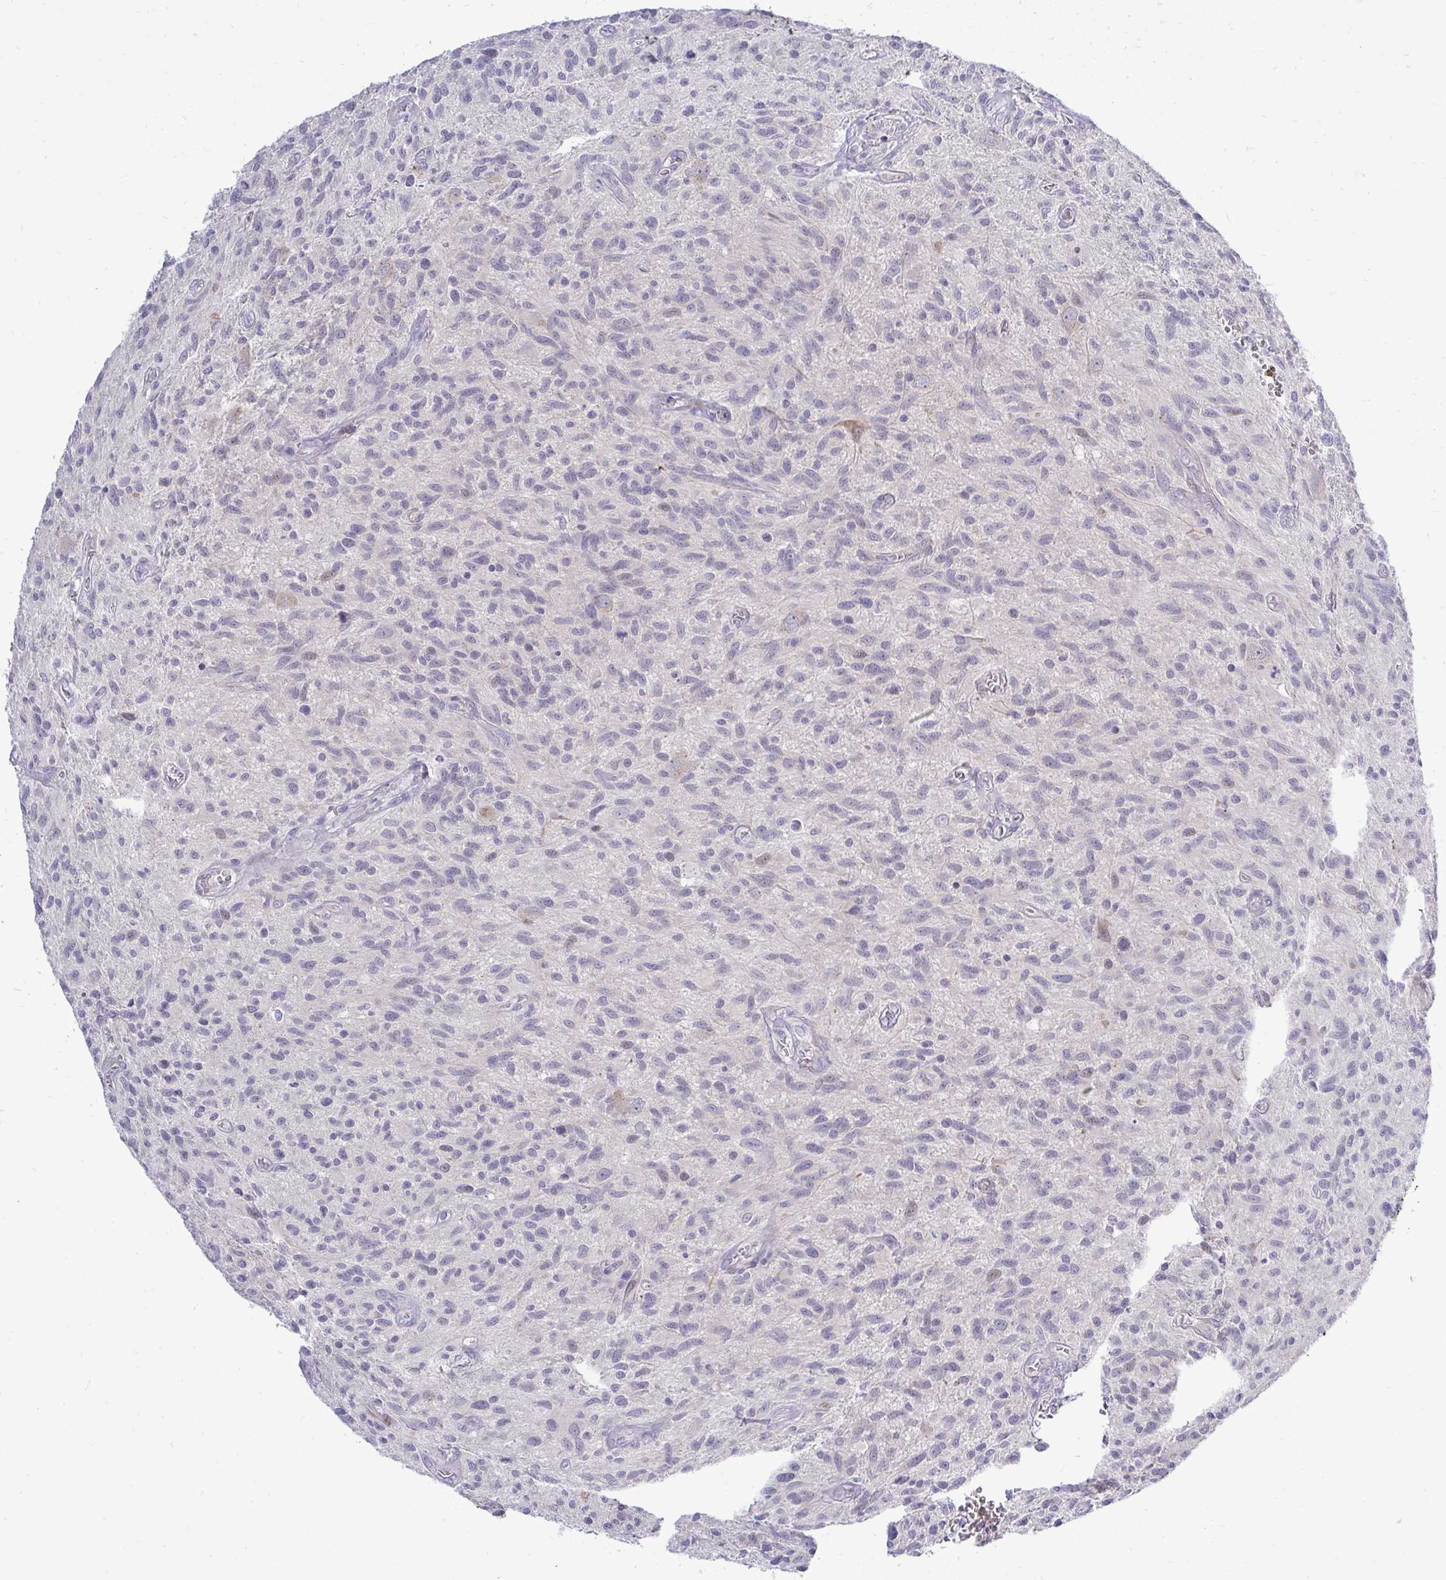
{"staining": {"intensity": "negative", "quantity": "none", "location": "none"}, "tissue": "glioma", "cell_type": "Tumor cells", "image_type": "cancer", "snomed": [{"axis": "morphology", "description": "Glioma, malignant, High grade"}, {"axis": "topography", "description": "Brain"}], "caption": "IHC image of human malignant glioma (high-grade) stained for a protein (brown), which exhibits no positivity in tumor cells.", "gene": "OR8D1", "patient": {"sex": "male", "age": 75}}